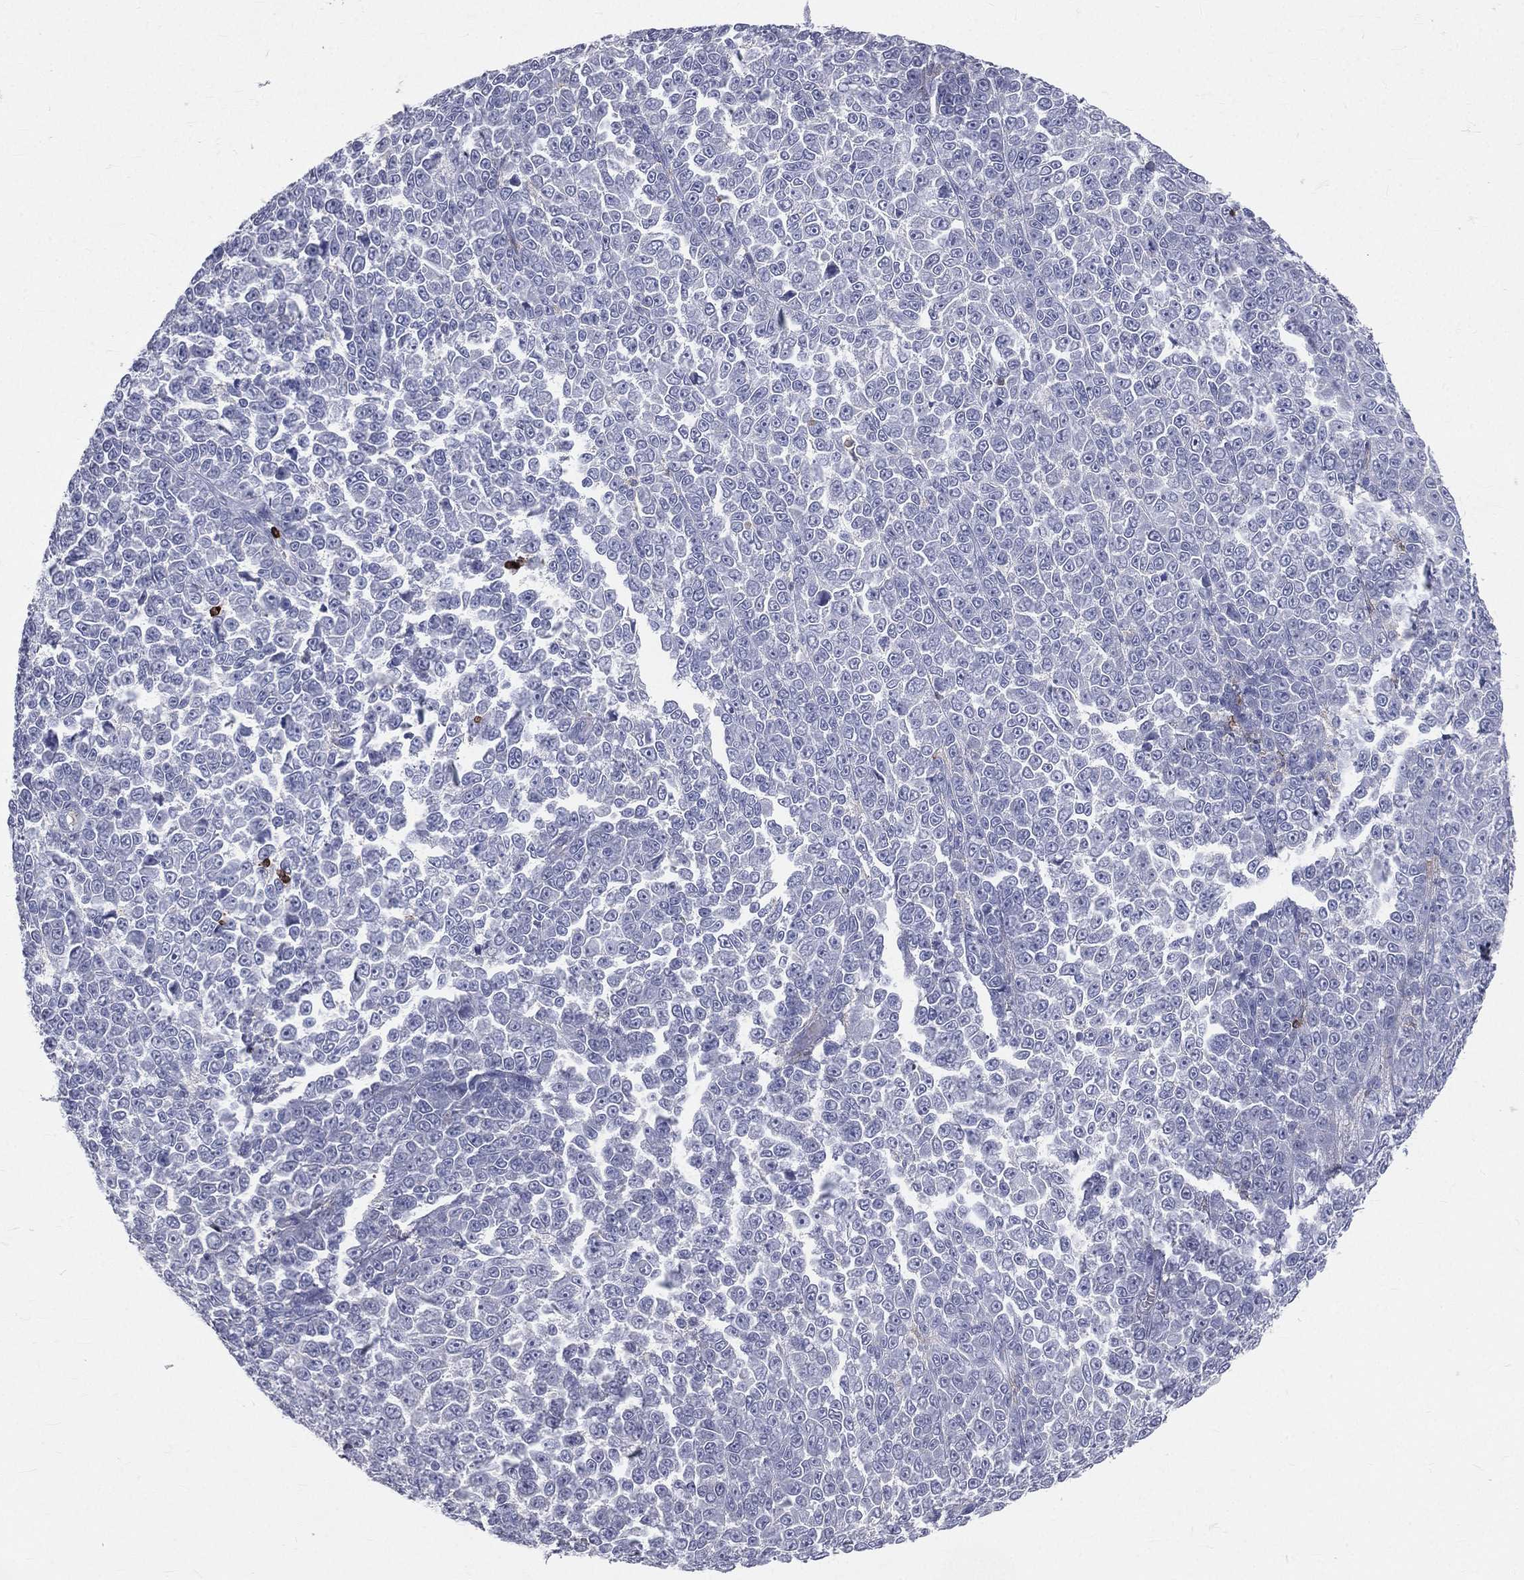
{"staining": {"intensity": "negative", "quantity": "none", "location": "none"}, "tissue": "melanoma", "cell_type": "Tumor cells", "image_type": "cancer", "snomed": [{"axis": "morphology", "description": "Malignant melanoma, NOS"}, {"axis": "topography", "description": "Skin"}], "caption": "High magnification brightfield microscopy of malignant melanoma stained with DAB (brown) and counterstained with hematoxylin (blue): tumor cells show no significant expression.", "gene": "CTSW", "patient": {"sex": "female", "age": 95}}